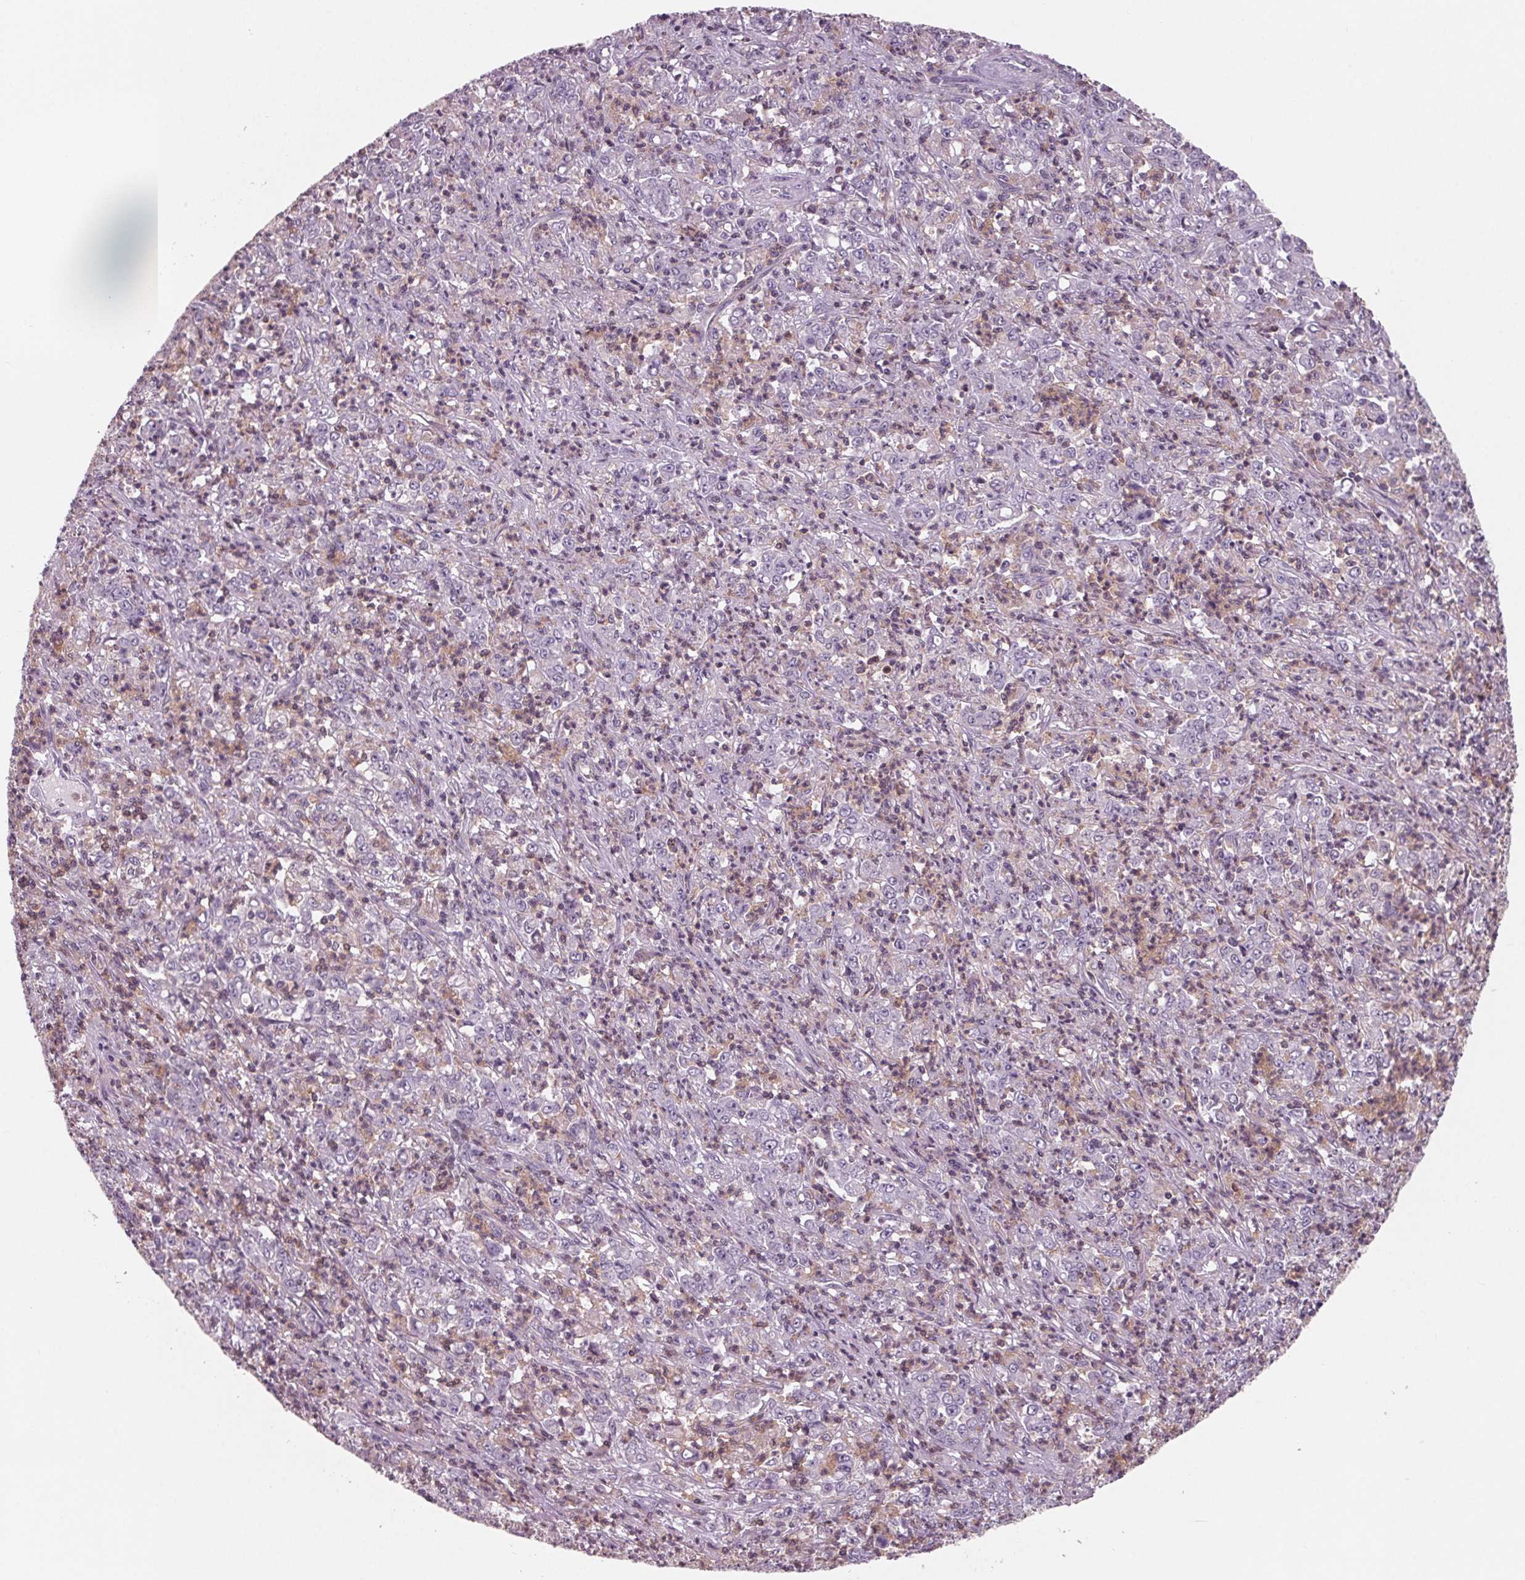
{"staining": {"intensity": "negative", "quantity": "none", "location": "none"}, "tissue": "stomach cancer", "cell_type": "Tumor cells", "image_type": "cancer", "snomed": [{"axis": "morphology", "description": "Adenocarcinoma, NOS"}, {"axis": "topography", "description": "Stomach, lower"}], "caption": "Stomach adenocarcinoma stained for a protein using IHC shows no expression tumor cells.", "gene": "ARHGAP25", "patient": {"sex": "female", "age": 71}}